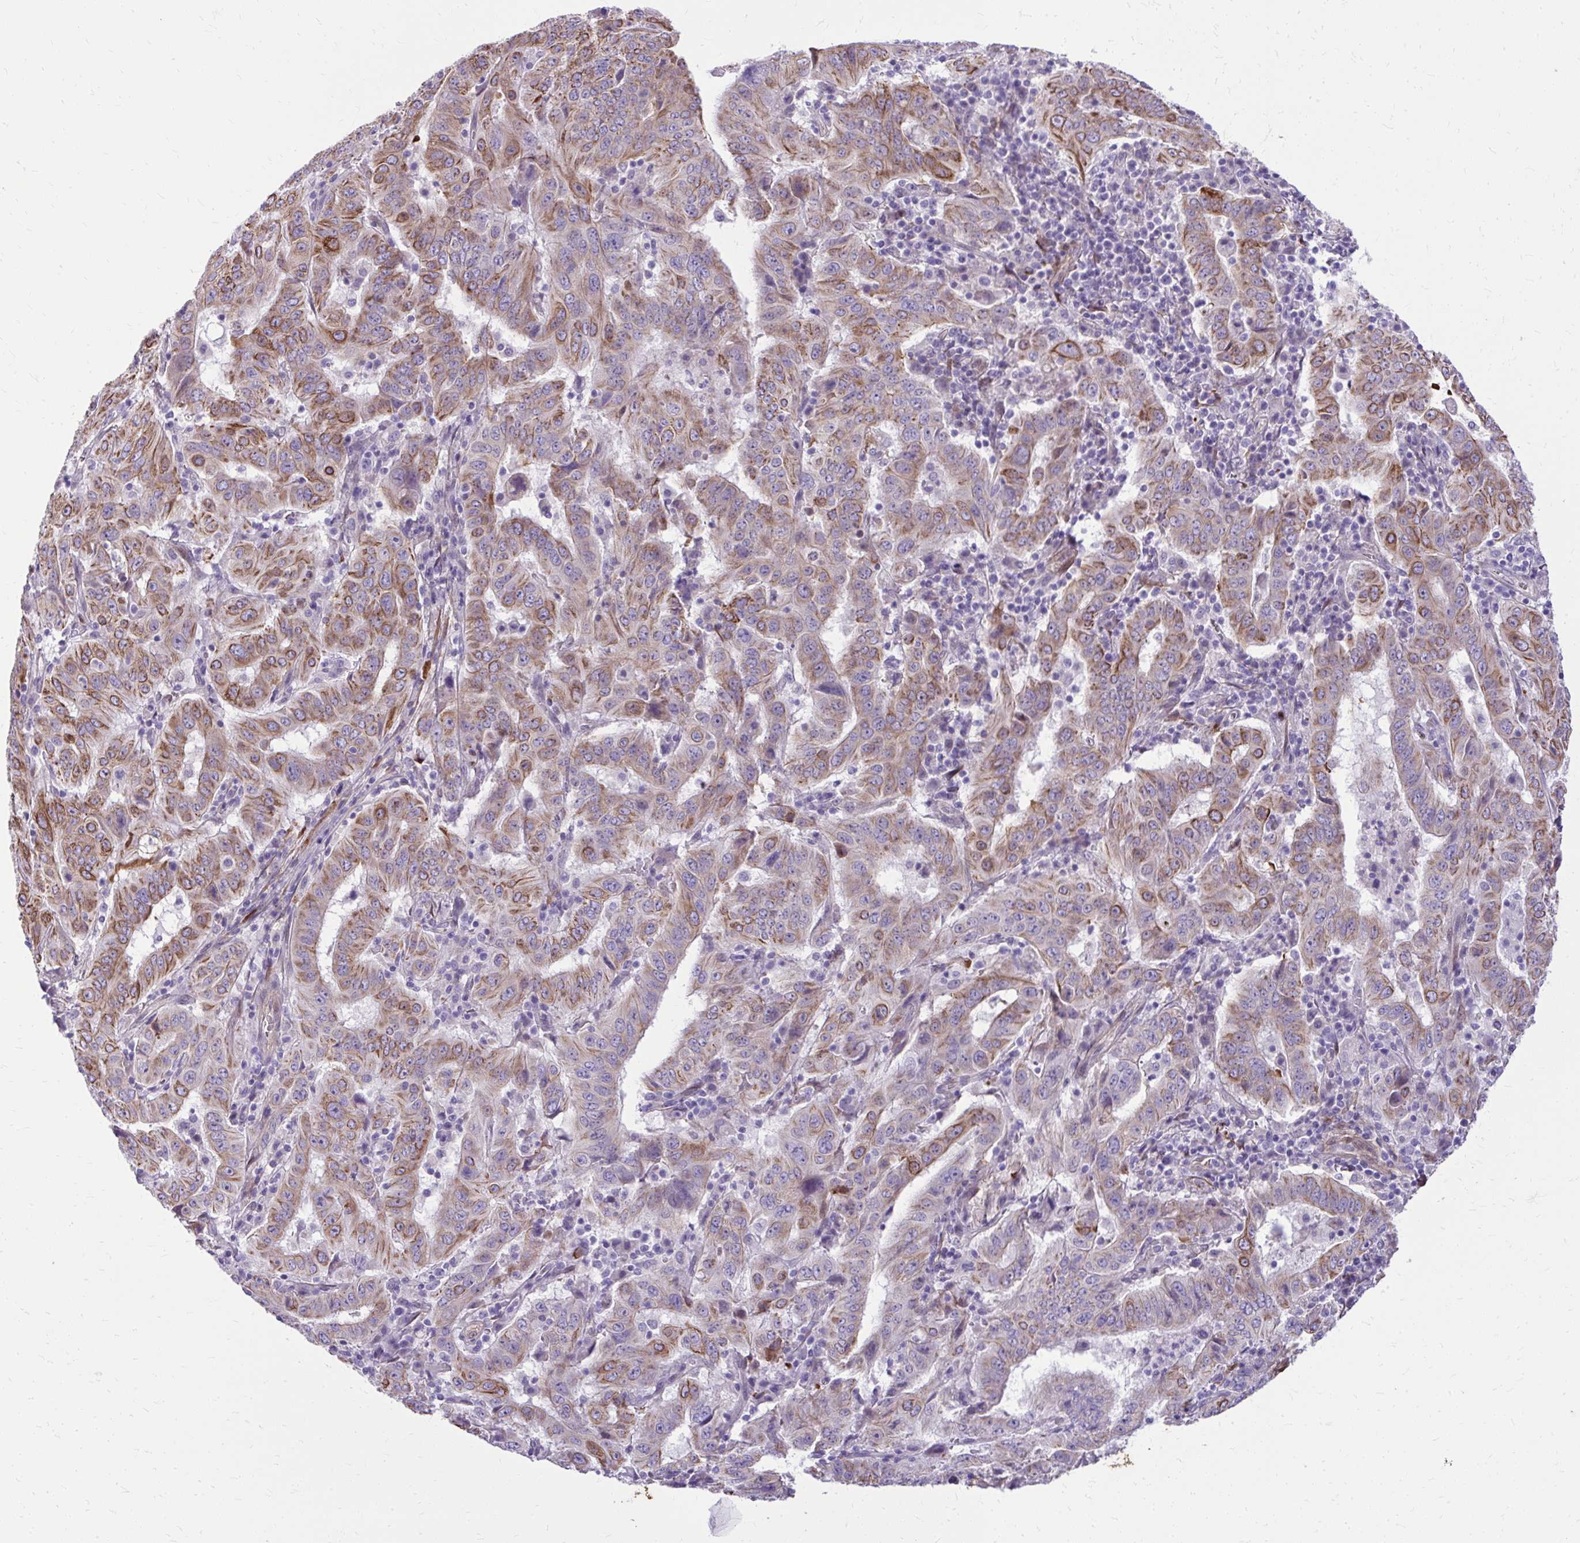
{"staining": {"intensity": "moderate", "quantity": ">75%", "location": "cytoplasmic/membranous"}, "tissue": "pancreatic cancer", "cell_type": "Tumor cells", "image_type": "cancer", "snomed": [{"axis": "morphology", "description": "Adenocarcinoma, NOS"}, {"axis": "topography", "description": "Pancreas"}], "caption": "An IHC photomicrograph of neoplastic tissue is shown. Protein staining in brown highlights moderate cytoplasmic/membranous positivity in pancreatic cancer within tumor cells.", "gene": "NNMT", "patient": {"sex": "male", "age": 63}}